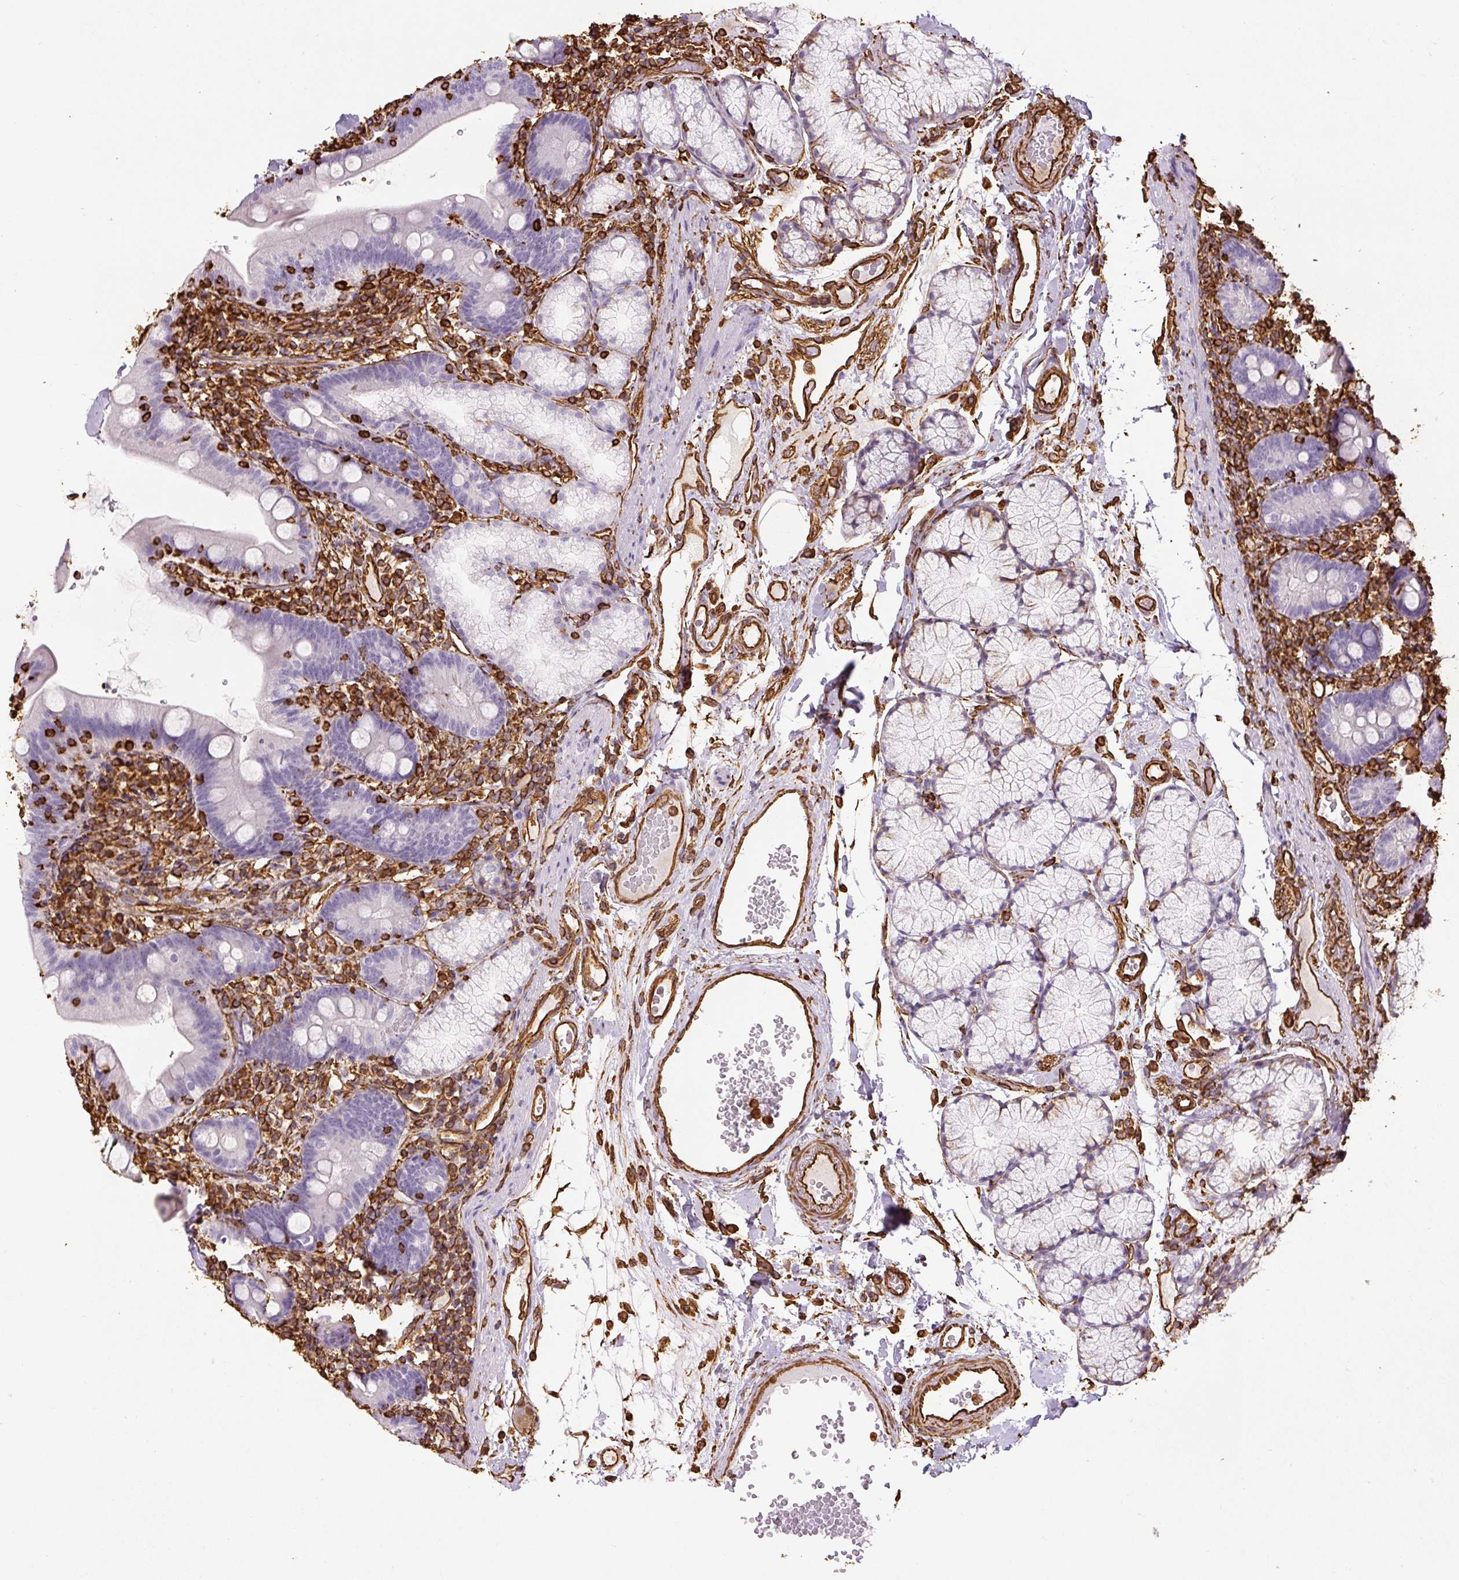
{"staining": {"intensity": "negative", "quantity": "none", "location": "none"}, "tissue": "duodenum", "cell_type": "Glandular cells", "image_type": "normal", "snomed": [{"axis": "morphology", "description": "Normal tissue, NOS"}, {"axis": "topography", "description": "Duodenum"}], "caption": "A micrograph of duodenum stained for a protein exhibits no brown staining in glandular cells. (Immunohistochemistry (ihc), brightfield microscopy, high magnification).", "gene": "VIM", "patient": {"sex": "female", "age": 67}}